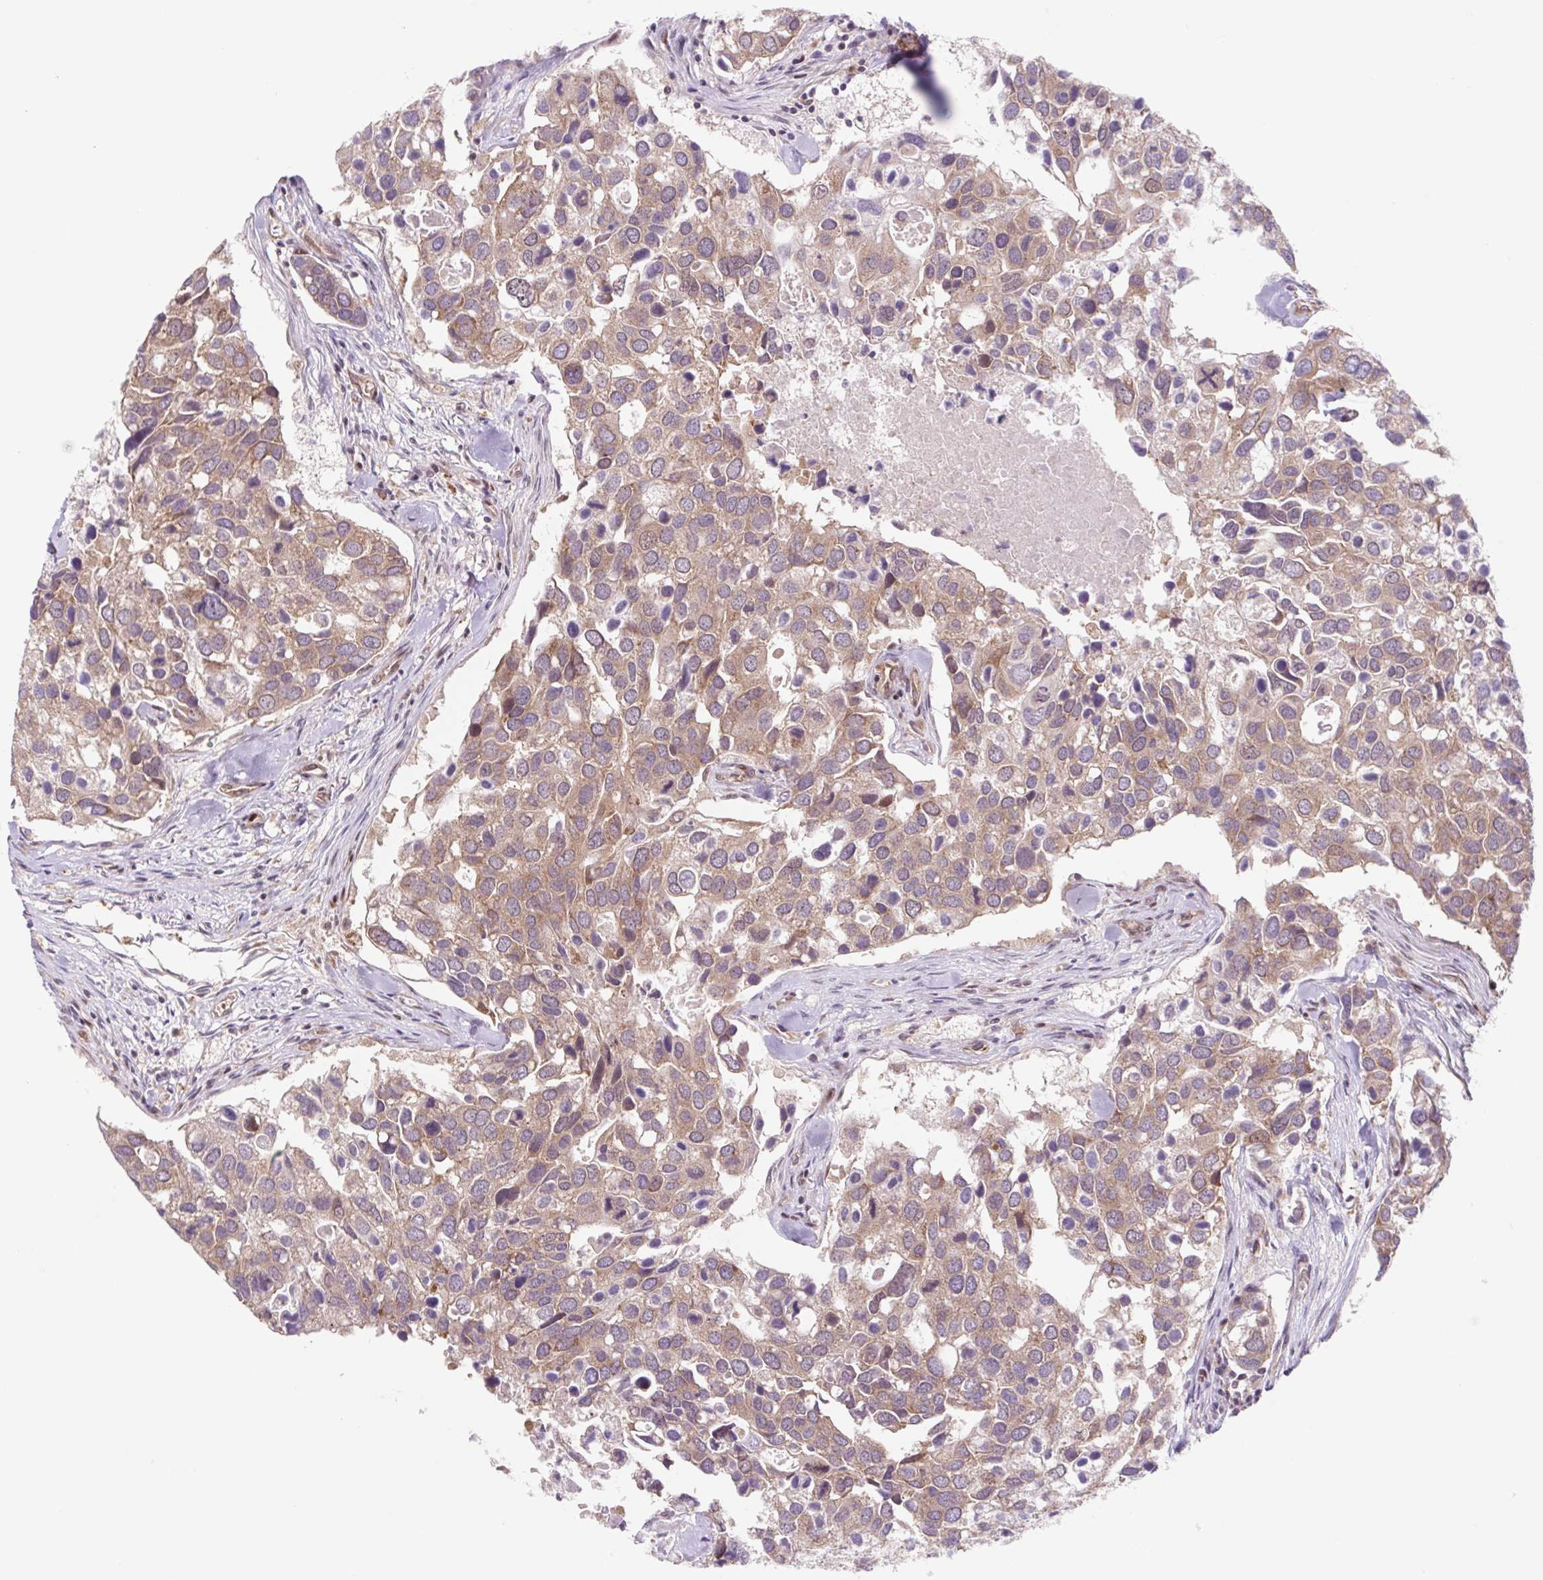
{"staining": {"intensity": "moderate", "quantity": ">75%", "location": "cytoplasmic/membranous"}, "tissue": "breast cancer", "cell_type": "Tumor cells", "image_type": "cancer", "snomed": [{"axis": "morphology", "description": "Duct carcinoma"}, {"axis": "topography", "description": "Breast"}], "caption": "Protein staining reveals moderate cytoplasmic/membranous positivity in approximately >75% of tumor cells in invasive ductal carcinoma (breast).", "gene": "HFE", "patient": {"sex": "female", "age": 83}}